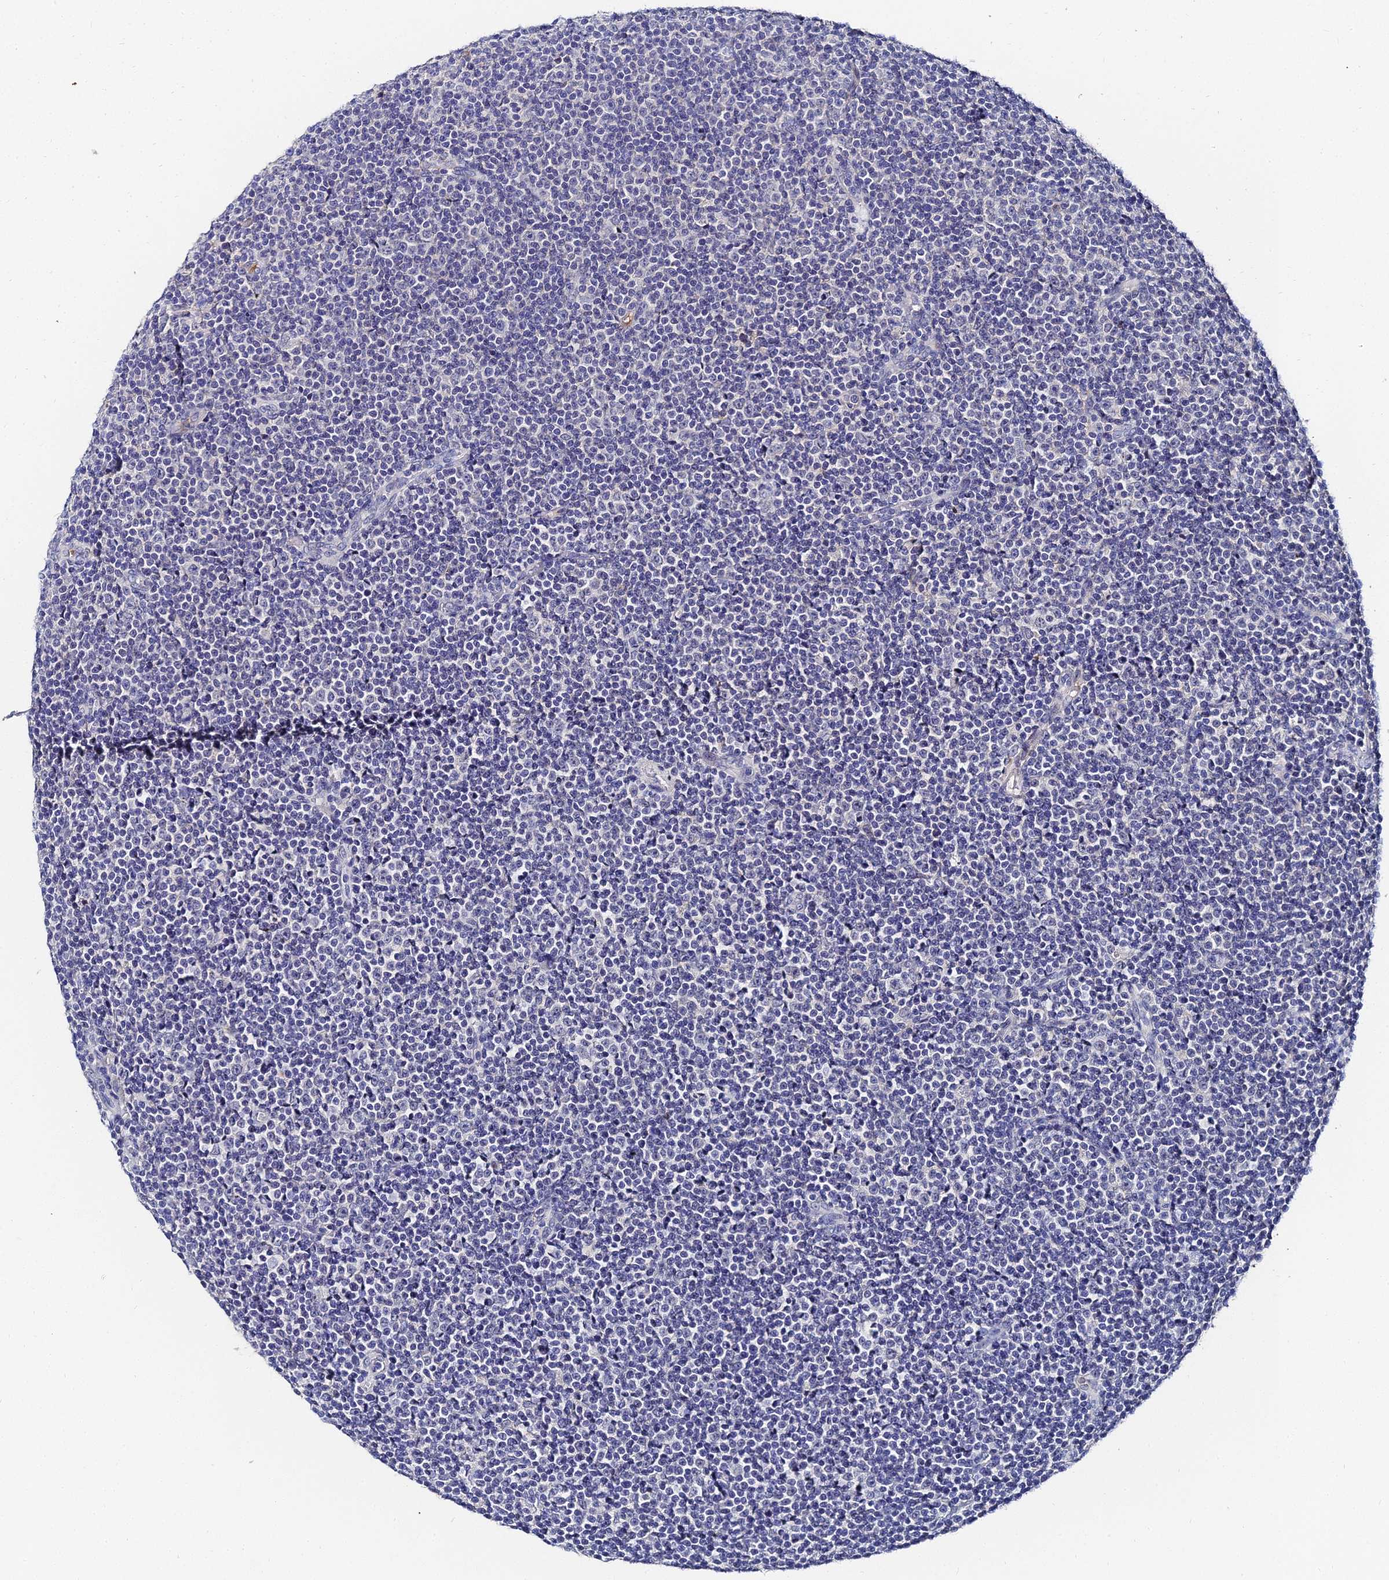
{"staining": {"intensity": "negative", "quantity": "none", "location": "none"}, "tissue": "lymphoma", "cell_type": "Tumor cells", "image_type": "cancer", "snomed": [{"axis": "morphology", "description": "Malignant lymphoma, non-Hodgkin's type, Low grade"}, {"axis": "topography", "description": "Lymph node"}], "caption": "Immunohistochemical staining of human malignant lymphoma, non-Hodgkin's type (low-grade) reveals no significant expression in tumor cells.", "gene": "KRT17", "patient": {"sex": "female", "age": 67}}